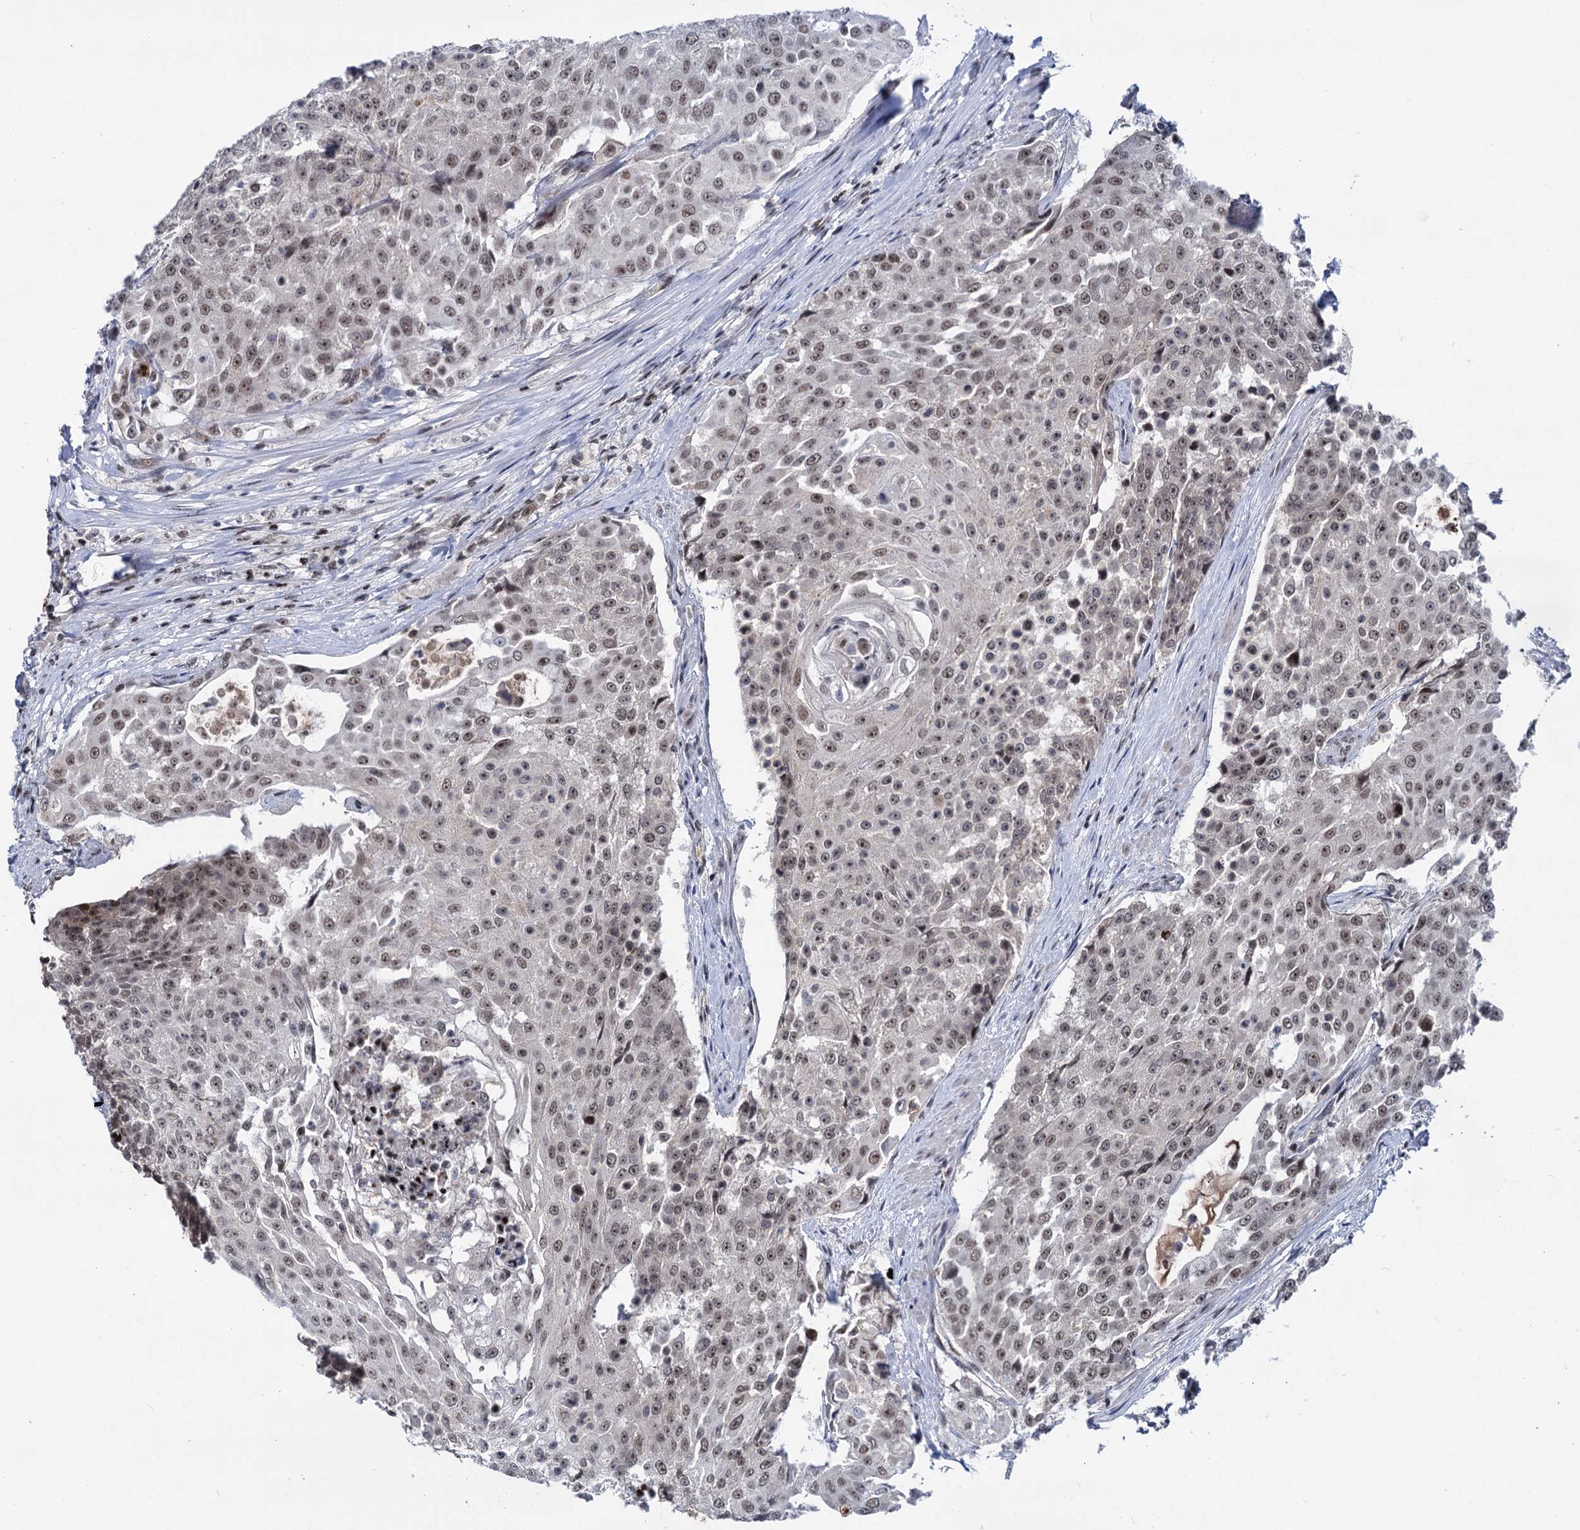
{"staining": {"intensity": "weak", "quantity": "25%-75%", "location": "nuclear"}, "tissue": "urothelial cancer", "cell_type": "Tumor cells", "image_type": "cancer", "snomed": [{"axis": "morphology", "description": "Urothelial carcinoma, High grade"}, {"axis": "topography", "description": "Urinary bladder"}], "caption": "Immunohistochemical staining of urothelial cancer reveals low levels of weak nuclear protein positivity in approximately 25%-75% of tumor cells.", "gene": "ZCCHC10", "patient": {"sex": "female", "age": 63}}